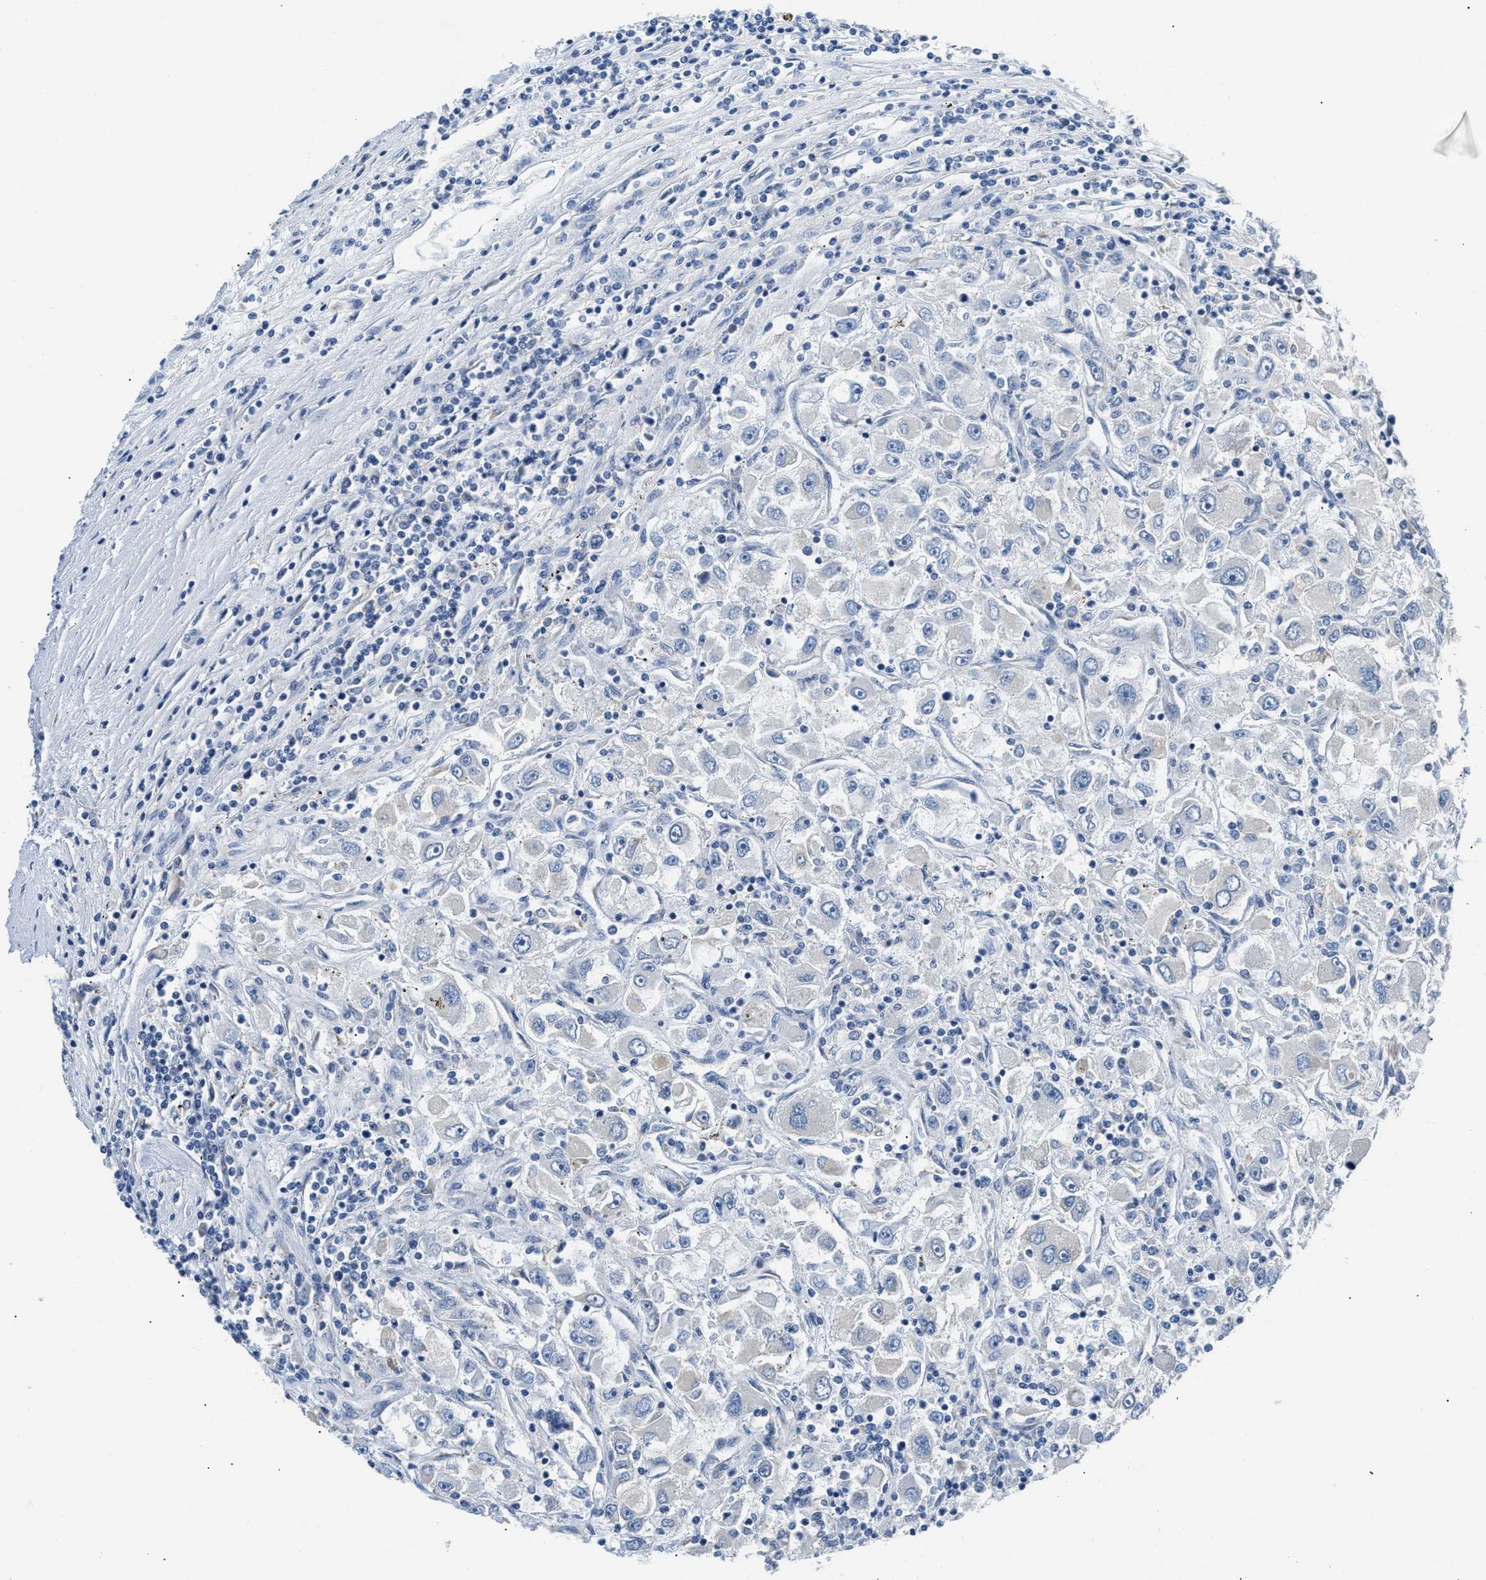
{"staining": {"intensity": "negative", "quantity": "none", "location": "none"}, "tissue": "renal cancer", "cell_type": "Tumor cells", "image_type": "cancer", "snomed": [{"axis": "morphology", "description": "Adenocarcinoma, NOS"}, {"axis": "topography", "description": "Kidney"}], "caption": "Immunohistochemistry (IHC) micrograph of human renal cancer stained for a protein (brown), which reveals no positivity in tumor cells. (DAB (3,3'-diaminobenzidine) immunohistochemistry, high magnification).", "gene": "HDHD3", "patient": {"sex": "female", "age": 52}}